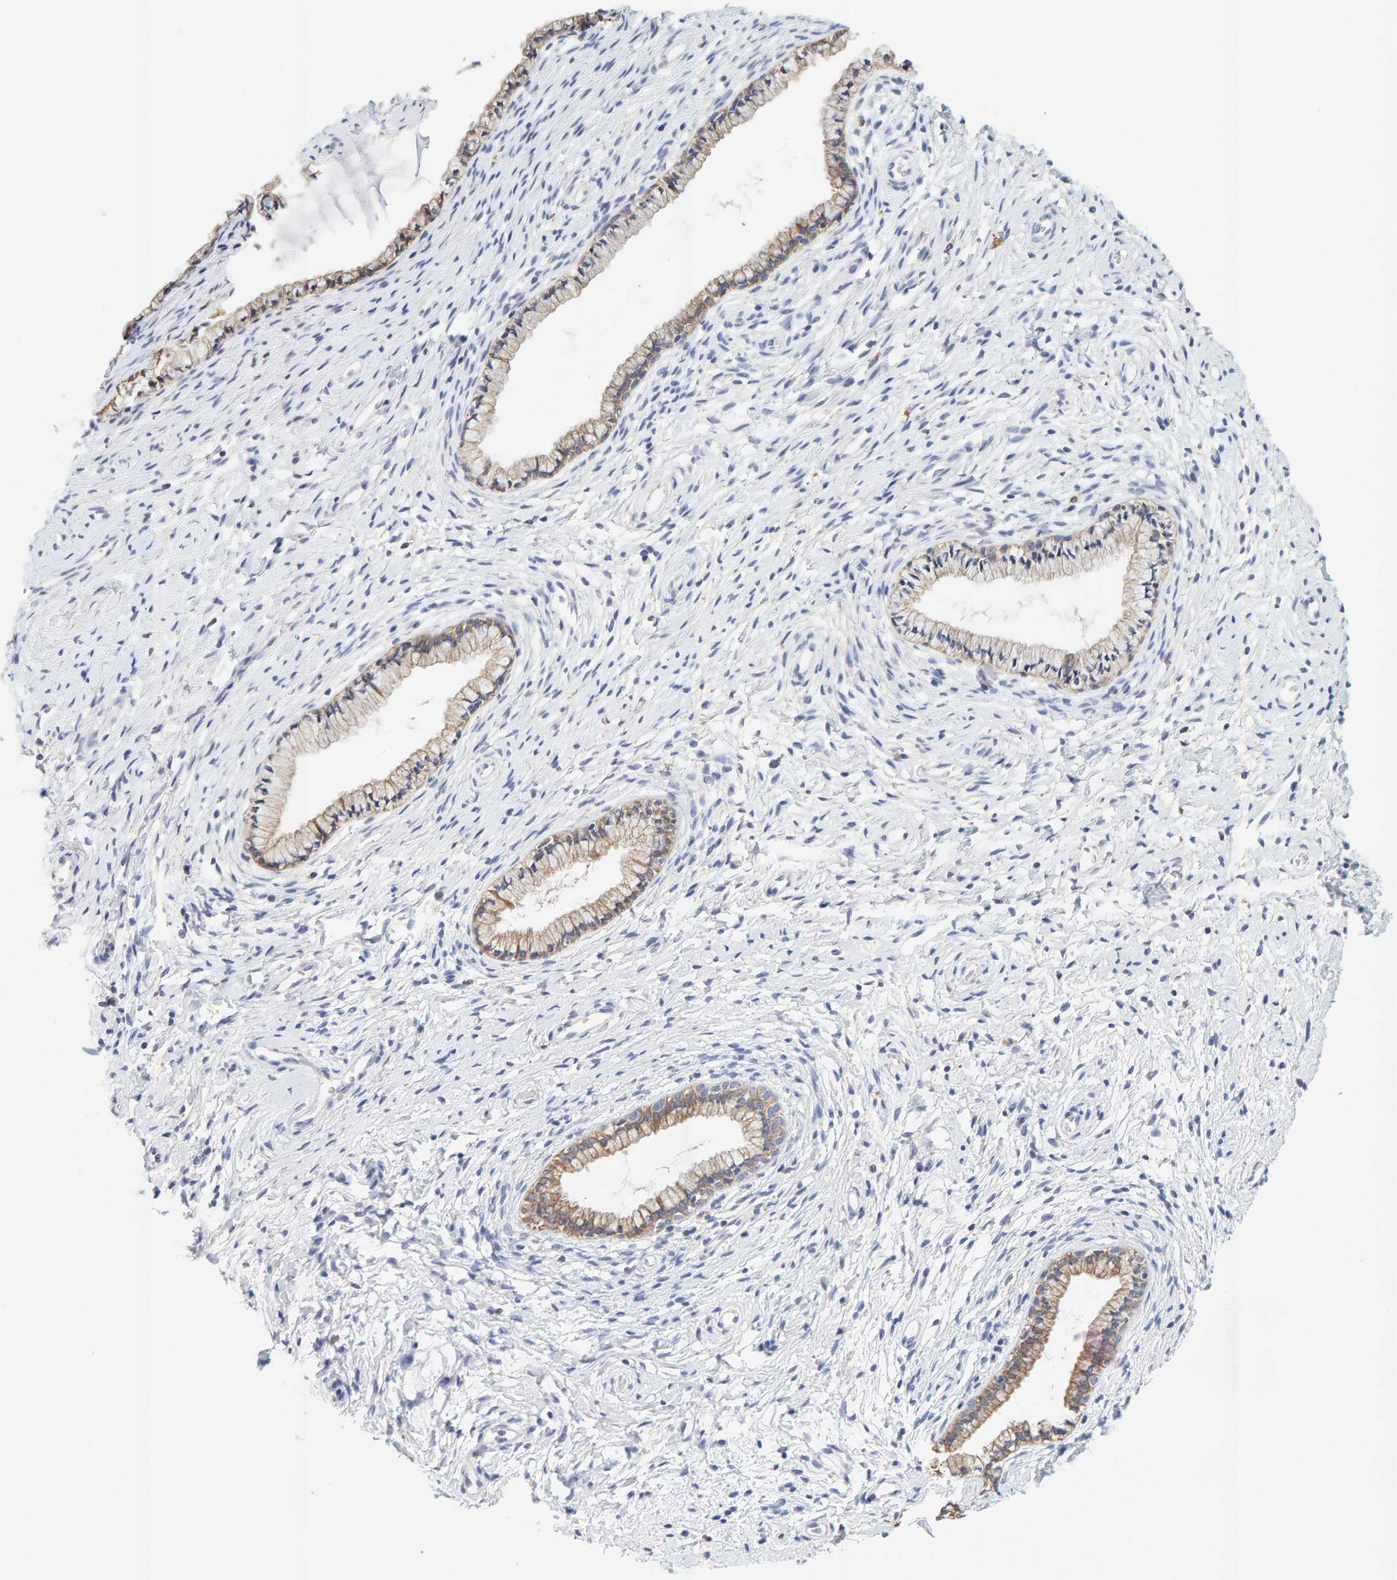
{"staining": {"intensity": "moderate", "quantity": ">75%", "location": "cytoplasmic/membranous"}, "tissue": "cervix", "cell_type": "Glandular cells", "image_type": "normal", "snomed": [{"axis": "morphology", "description": "Normal tissue, NOS"}, {"axis": "topography", "description": "Cervix"}], "caption": "This image demonstrates immunohistochemistry (IHC) staining of unremarkable cervix, with medium moderate cytoplasmic/membranous staining in approximately >75% of glandular cells.", "gene": "SGPL1", "patient": {"sex": "female", "age": 72}}